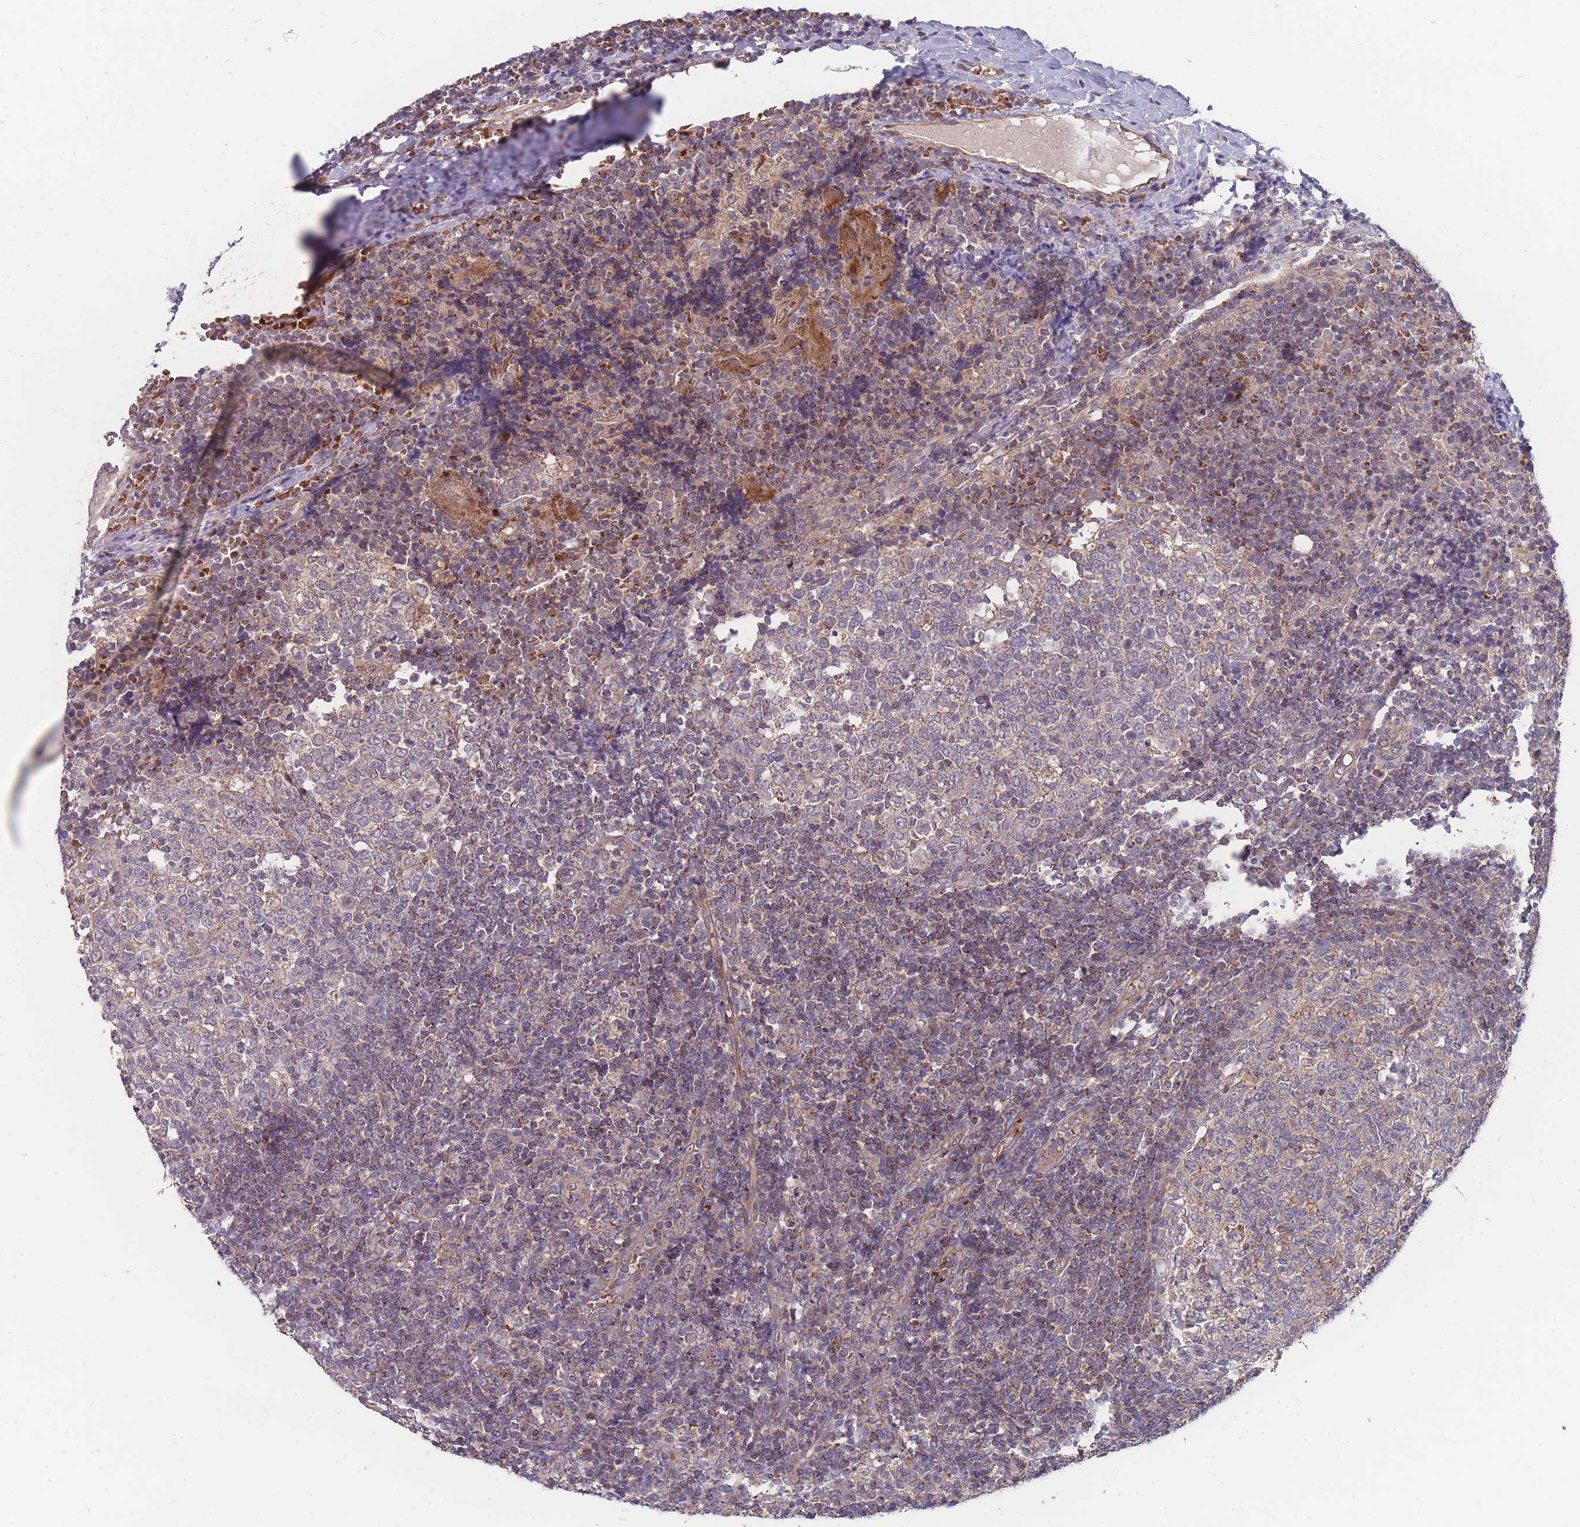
{"staining": {"intensity": "negative", "quantity": "none", "location": "none"}, "tissue": "tonsil", "cell_type": "Germinal center cells", "image_type": "normal", "snomed": [{"axis": "morphology", "description": "Normal tissue, NOS"}, {"axis": "topography", "description": "Tonsil"}], "caption": "DAB (3,3'-diaminobenzidine) immunohistochemical staining of benign tonsil demonstrates no significant positivity in germinal center cells.", "gene": "SLC35B4", "patient": {"sex": "female", "age": 19}}